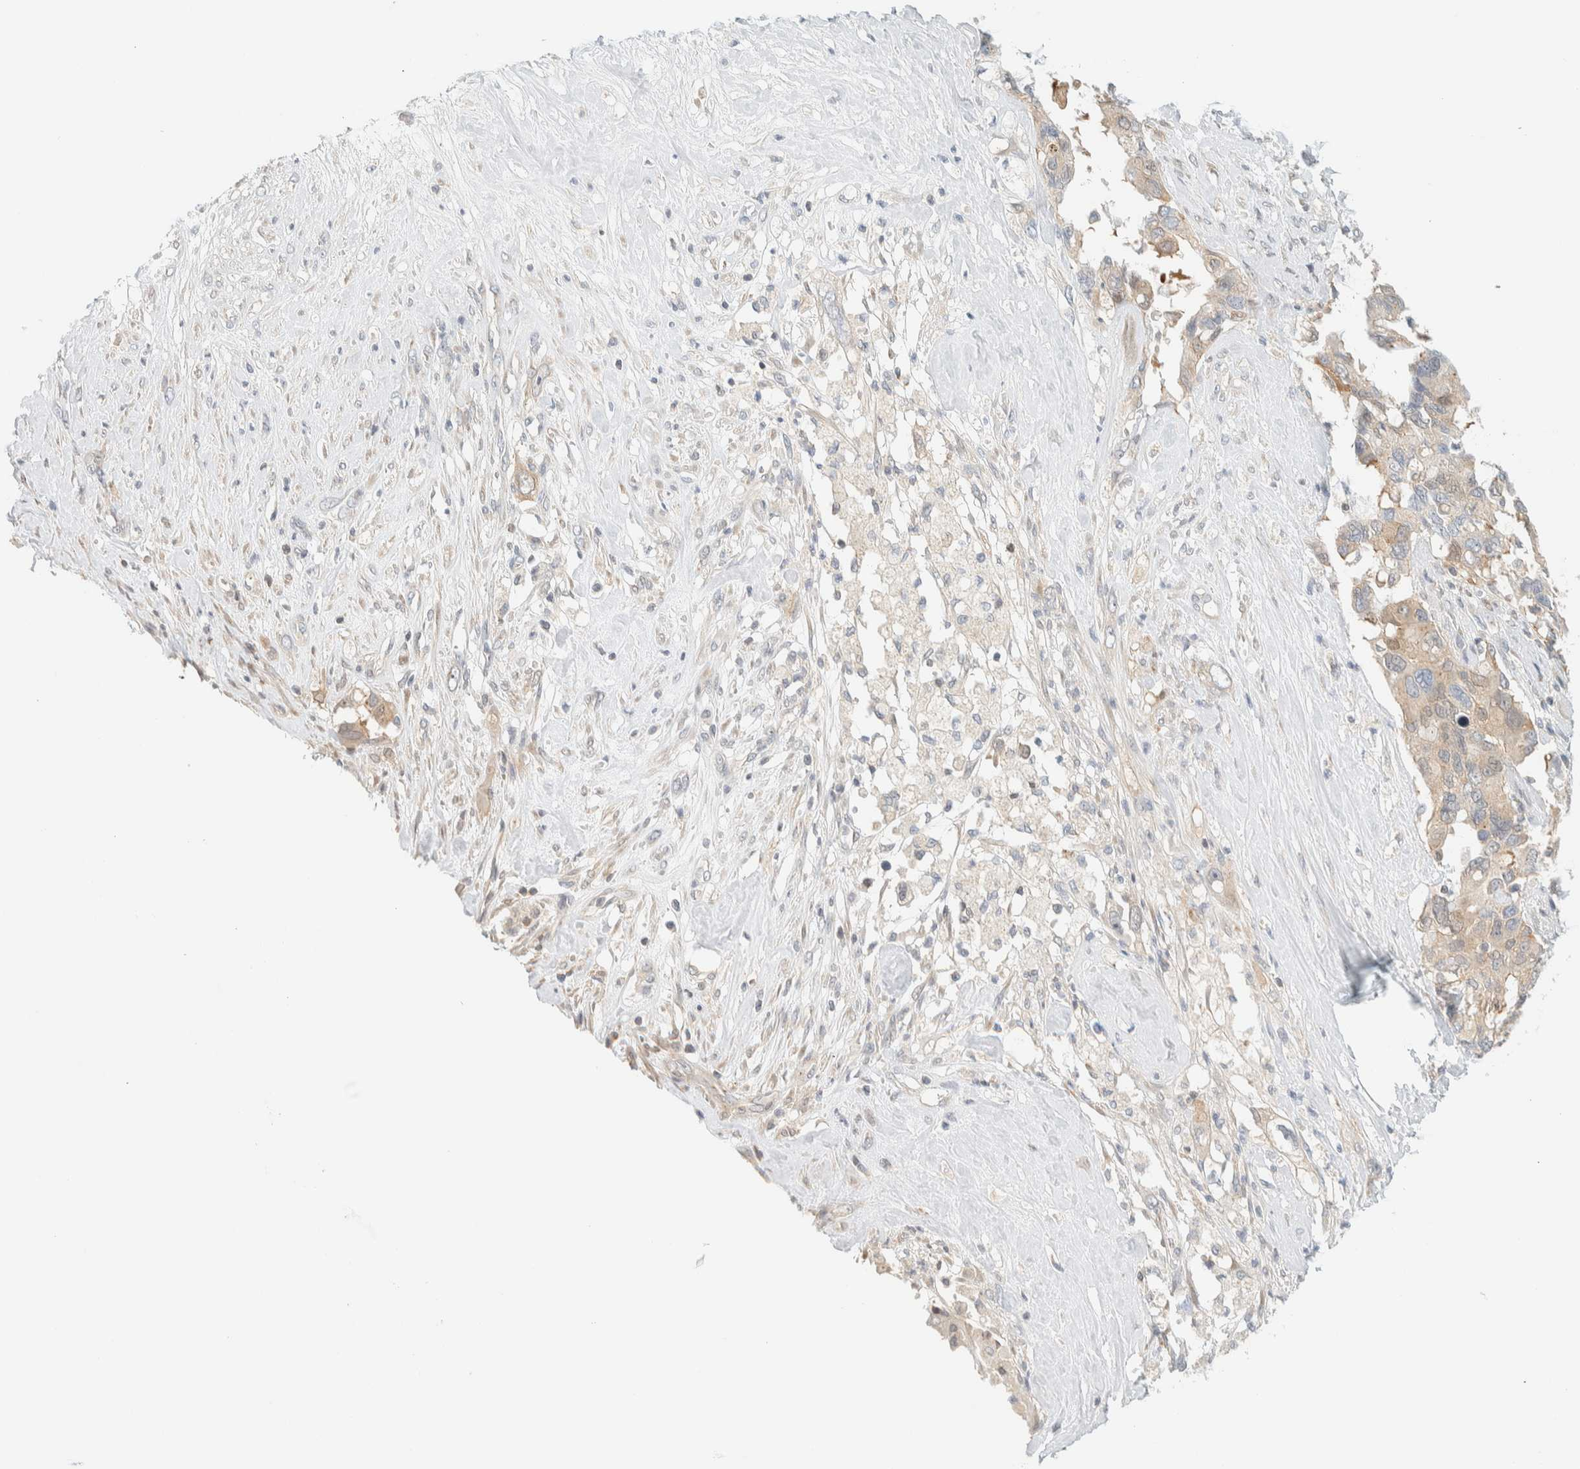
{"staining": {"intensity": "weak", "quantity": "<25%", "location": "cytoplasmic/membranous"}, "tissue": "pancreatic cancer", "cell_type": "Tumor cells", "image_type": "cancer", "snomed": [{"axis": "morphology", "description": "Adenocarcinoma, NOS"}, {"axis": "topography", "description": "Pancreas"}], "caption": "Immunohistochemistry of pancreatic cancer displays no expression in tumor cells.", "gene": "PCYT2", "patient": {"sex": "female", "age": 56}}